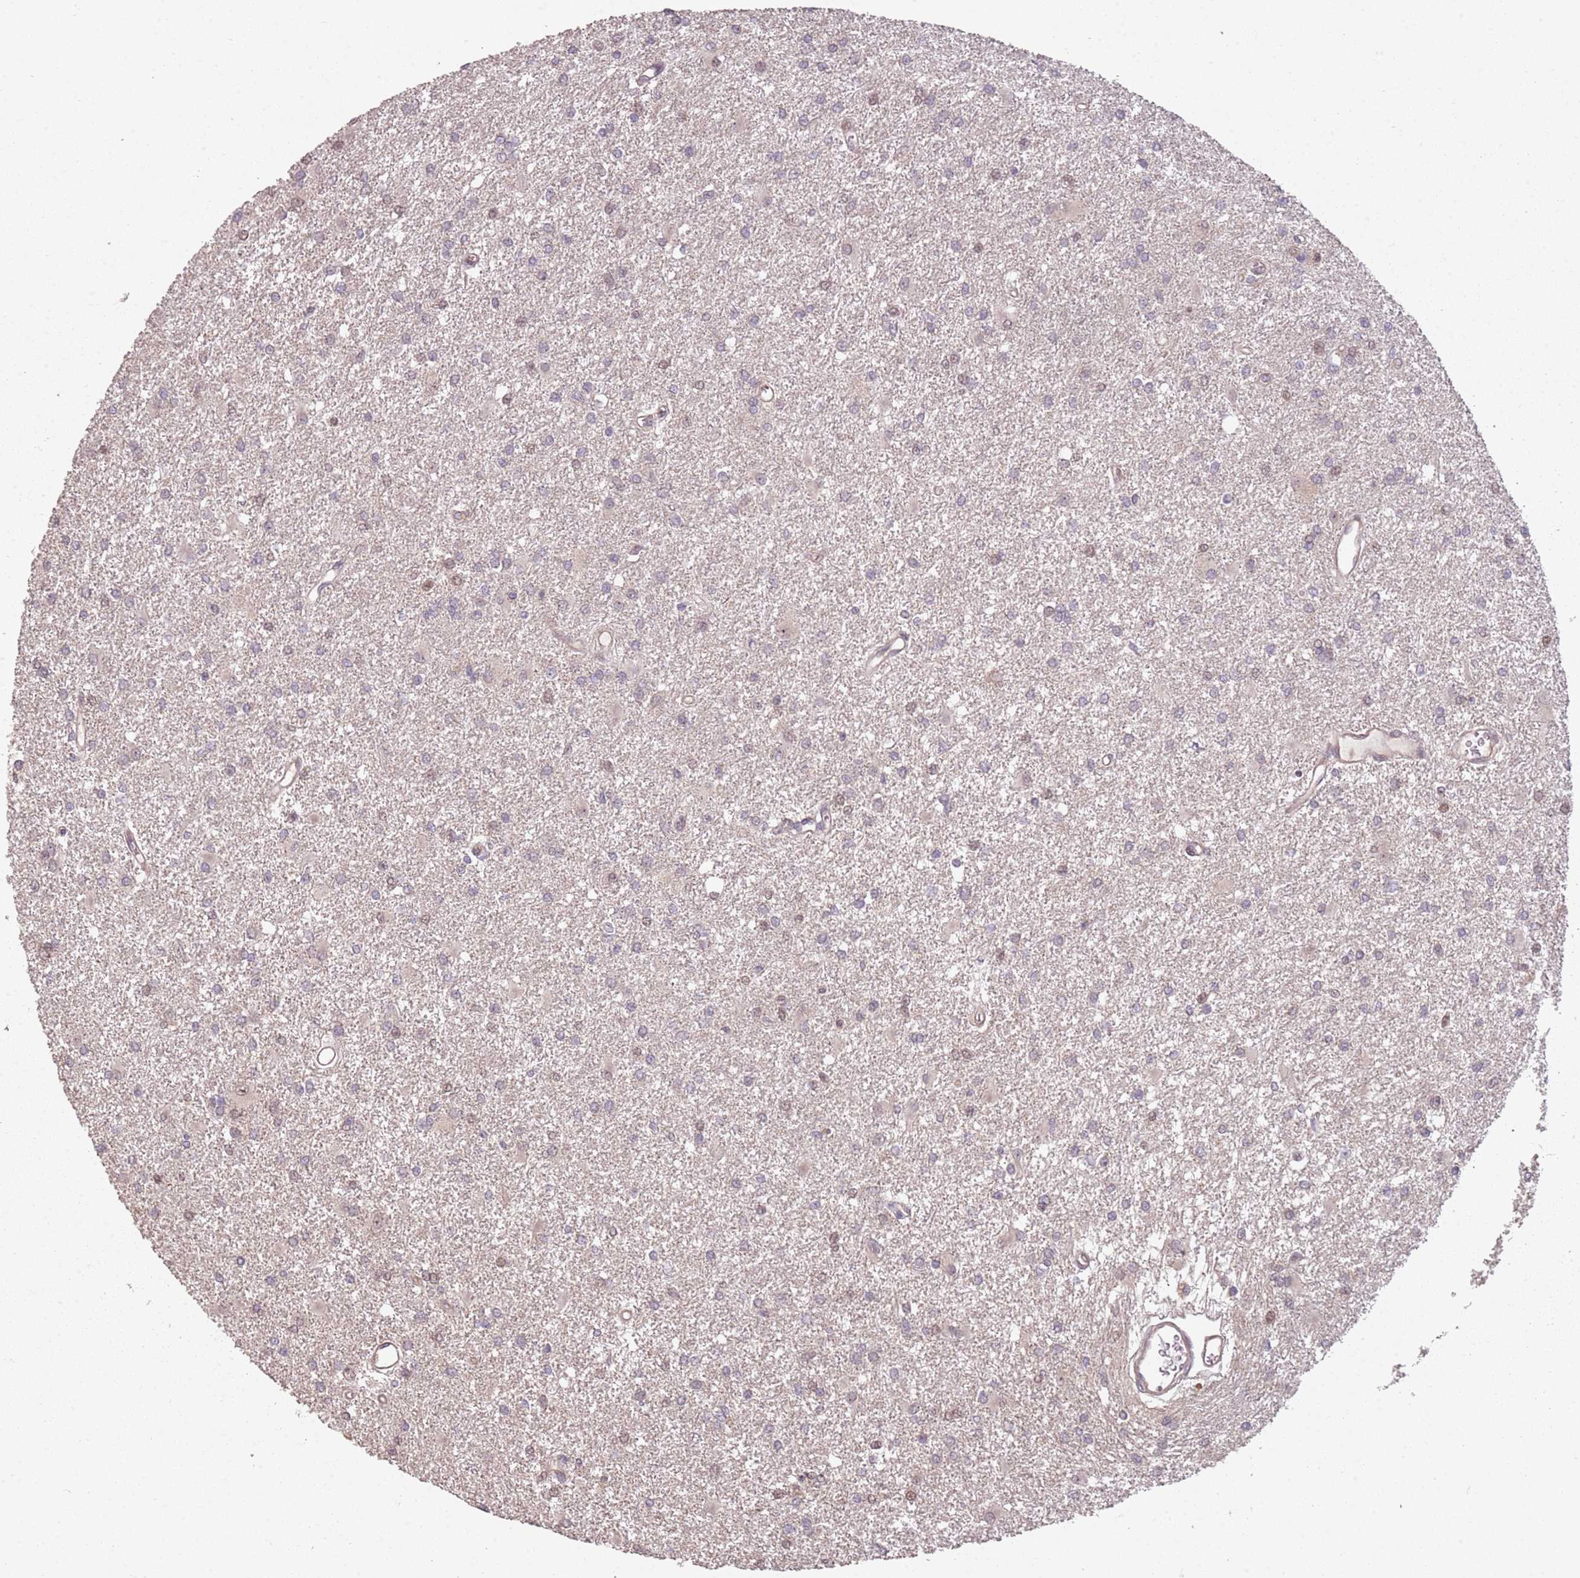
{"staining": {"intensity": "weak", "quantity": "<25%", "location": "nuclear"}, "tissue": "glioma", "cell_type": "Tumor cells", "image_type": "cancer", "snomed": [{"axis": "morphology", "description": "Glioma, malignant, High grade"}, {"axis": "topography", "description": "Brain"}], "caption": "DAB immunohistochemical staining of human glioma displays no significant expression in tumor cells.", "gene": "CHURC1", "patient": {"sex": "female", "age": 50}}